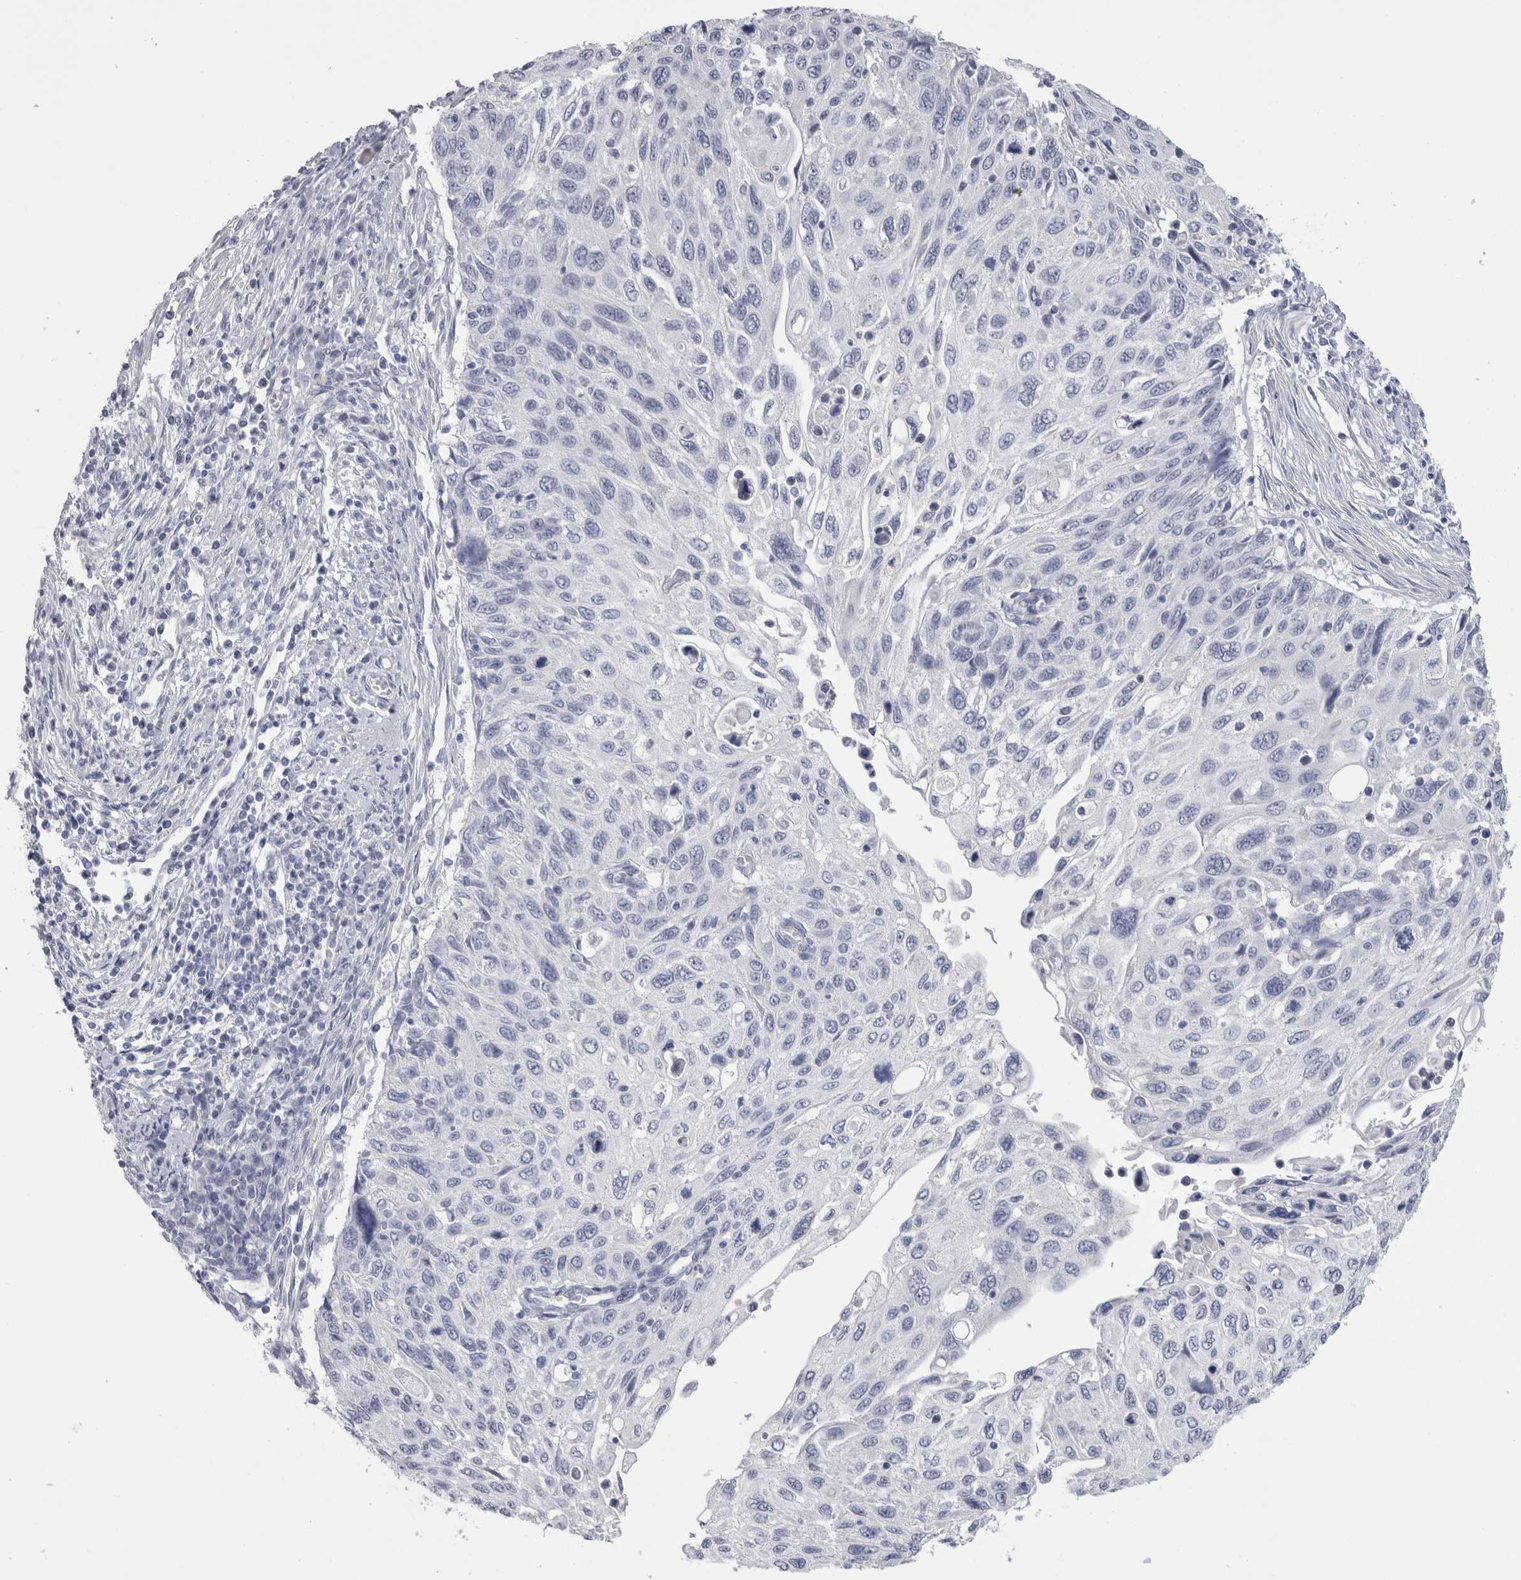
{"staining": {"intensity": "negative", "quantity": "none", "location": "none"}, "tissue": "cervical cancer", "cell_type": "Tumor cells", "image_type": "cancer", "snomed": [{"axis": "morphology", "description": "Squamous cell carcinoma, NOS"}, {"axis": "topography", "description": "Cervix"}], "caption": "Tumor cells show no significant staining in squamous cell carcinoma (cervical).", "gene": "PTH", "patient": {"sex": "female", "age": 70}}